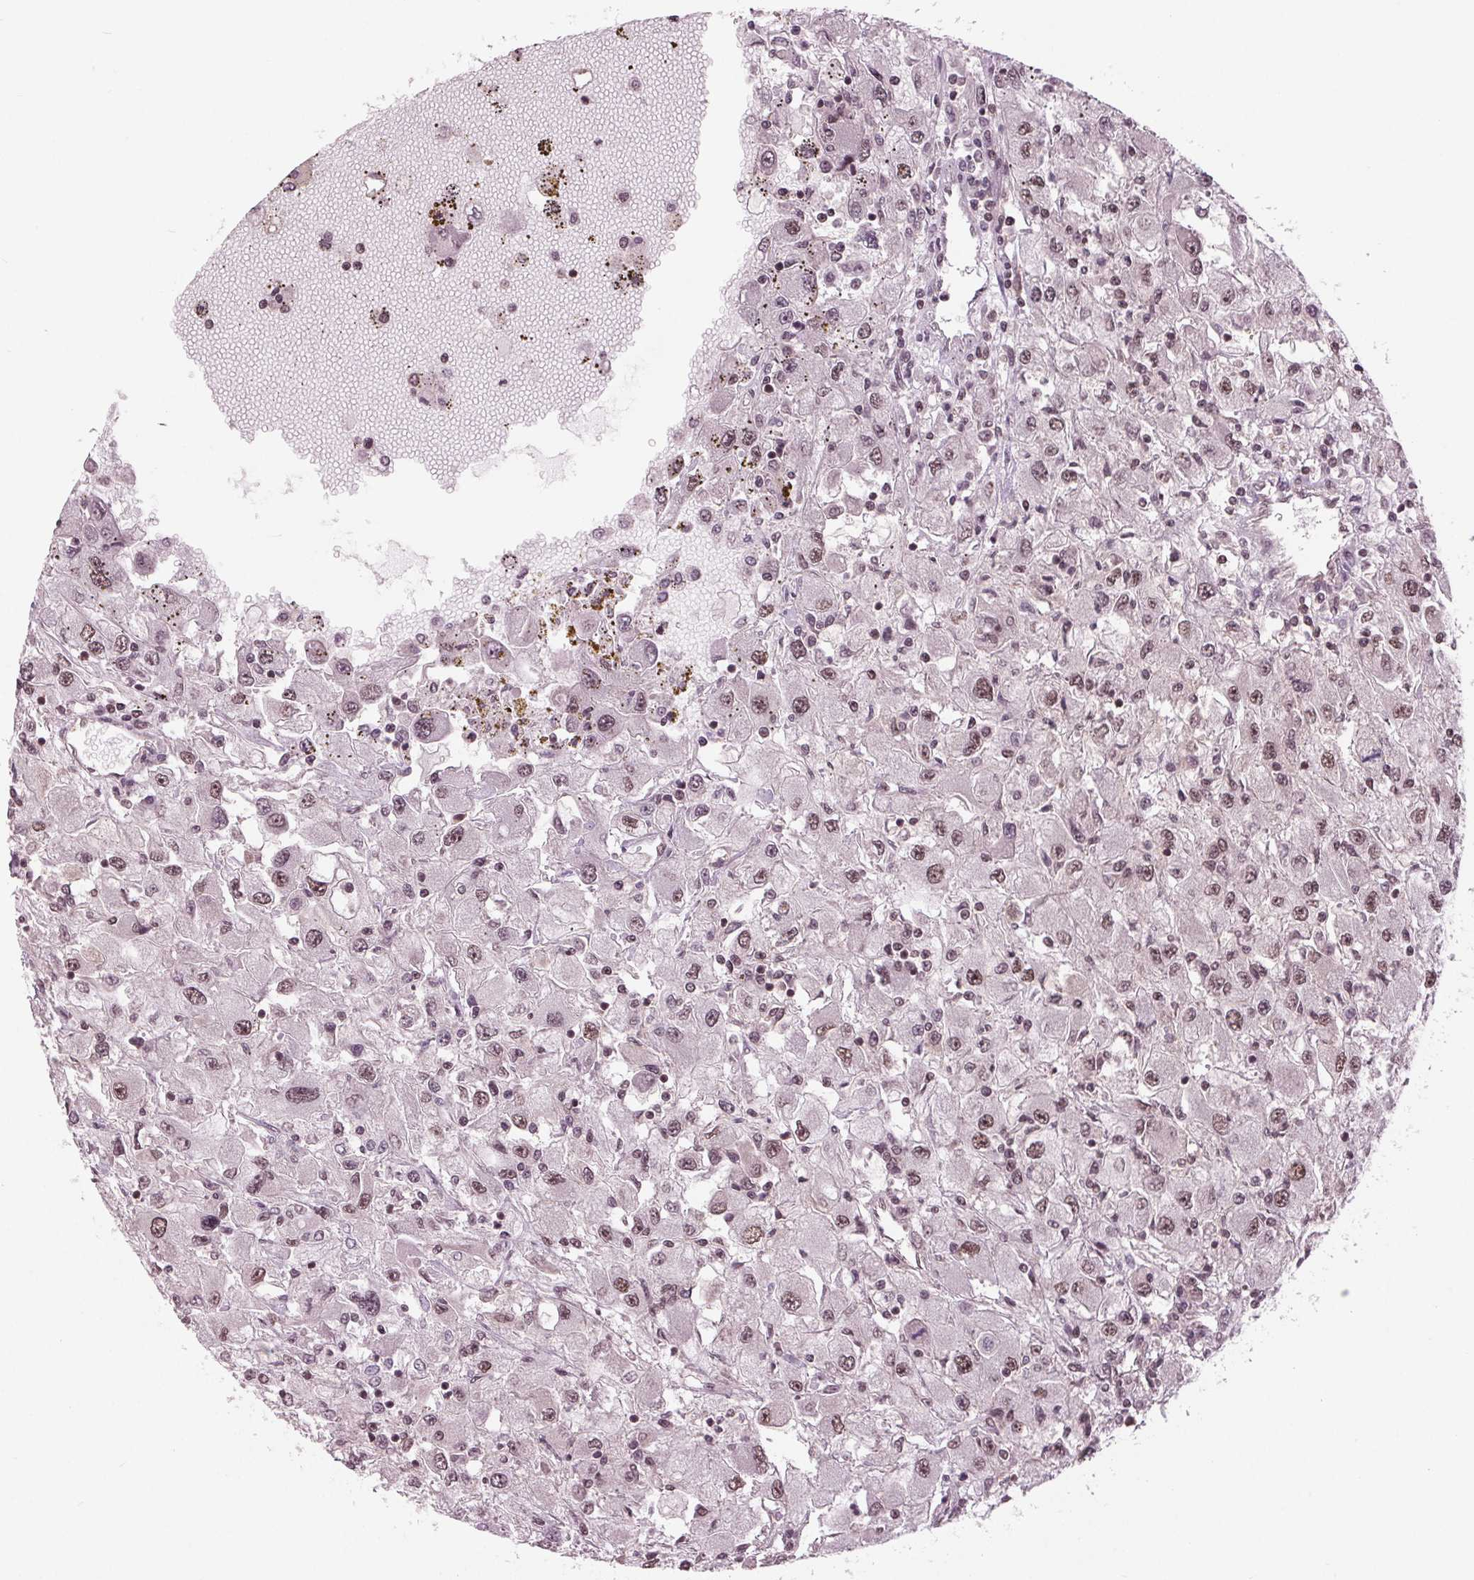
{"staining": {"intensity": "weak", "quantity": ">75%", "location": "nuclear"}, "tissue": "renal cancer", "cell_type": "Tumor cells", "image_type": "cancer", "snomed": [{"axis": "morphology", "description": "Adenocarcinoma, NOS"}, {"axis": "topography", "description": "Kidney"}], "caption": "Immunohistochemical staining of human adenocarcinoma (renal) shows weak nuclear protein staining in about >75% of tumor cells. Using DAB (3,3'-diaminobenzidine) (brown) and hematoxylin (blue) stains, captured at high magnification using brightfield microscopy.", "gene": "LSM2", "patient": {"sex": "female", "age": 67}}